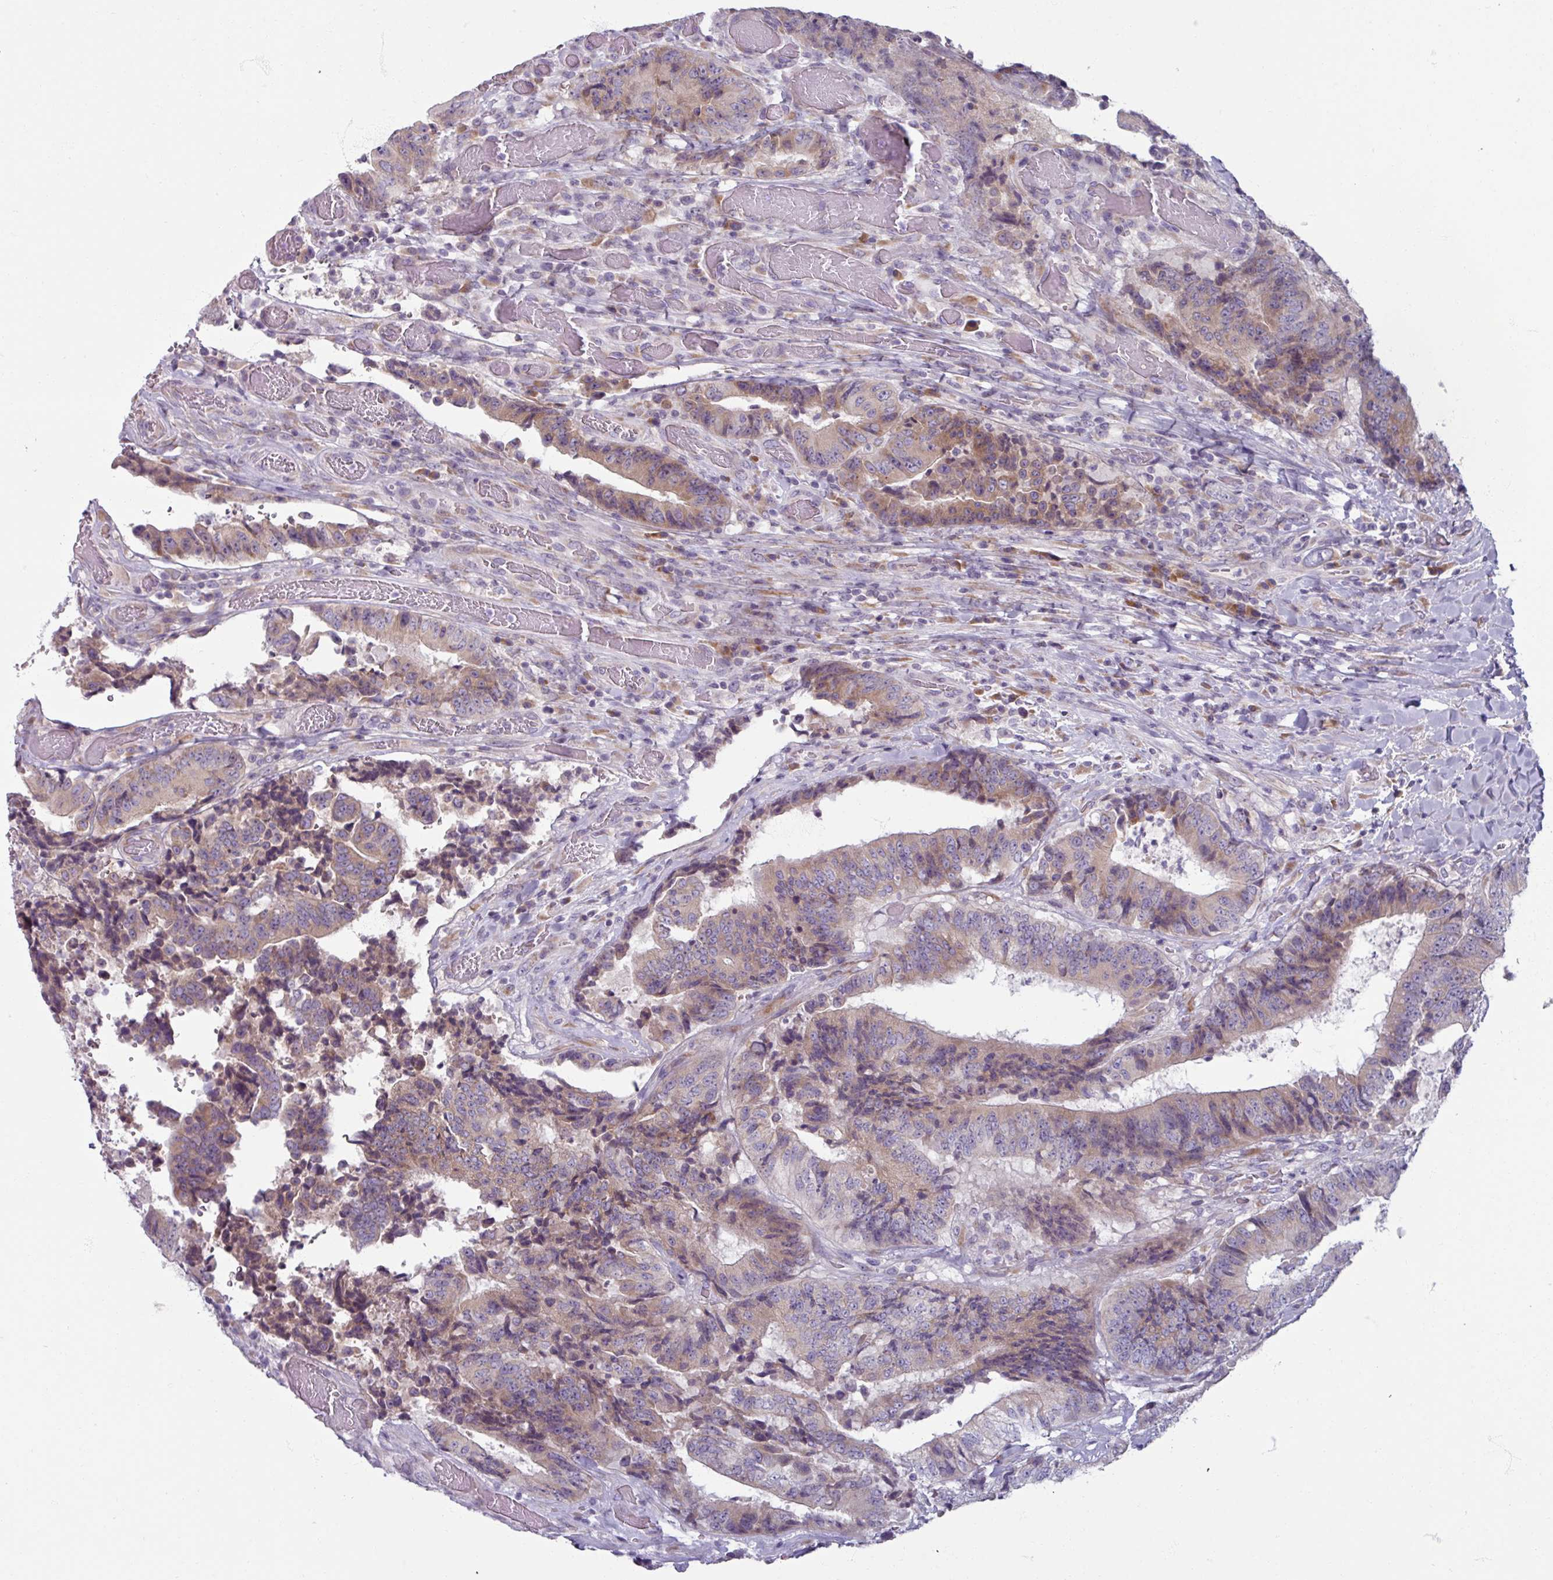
{"staining": {"intensity": "weak", "quantity": "25%-75%", "location": "cytoplasmic/membranous"}, "tissue": "colorectal cancer", "cell_type": "Tumor cells", "image_type": "cancer", "snomed": [{"axis": "morphology", "description": "Adenocarcinoma, NOS"}, {"axis": "topography", "description": "Rectum"}], "caption": "Human colorectal adenocarcinoma stained for a protein (brown) shows weak cytoplasmic/membranous positive positivity in approximately 25%-75% of tumor cells.", "gene": "SMIM11", "patient": {"sex": "male", "age": 72}}